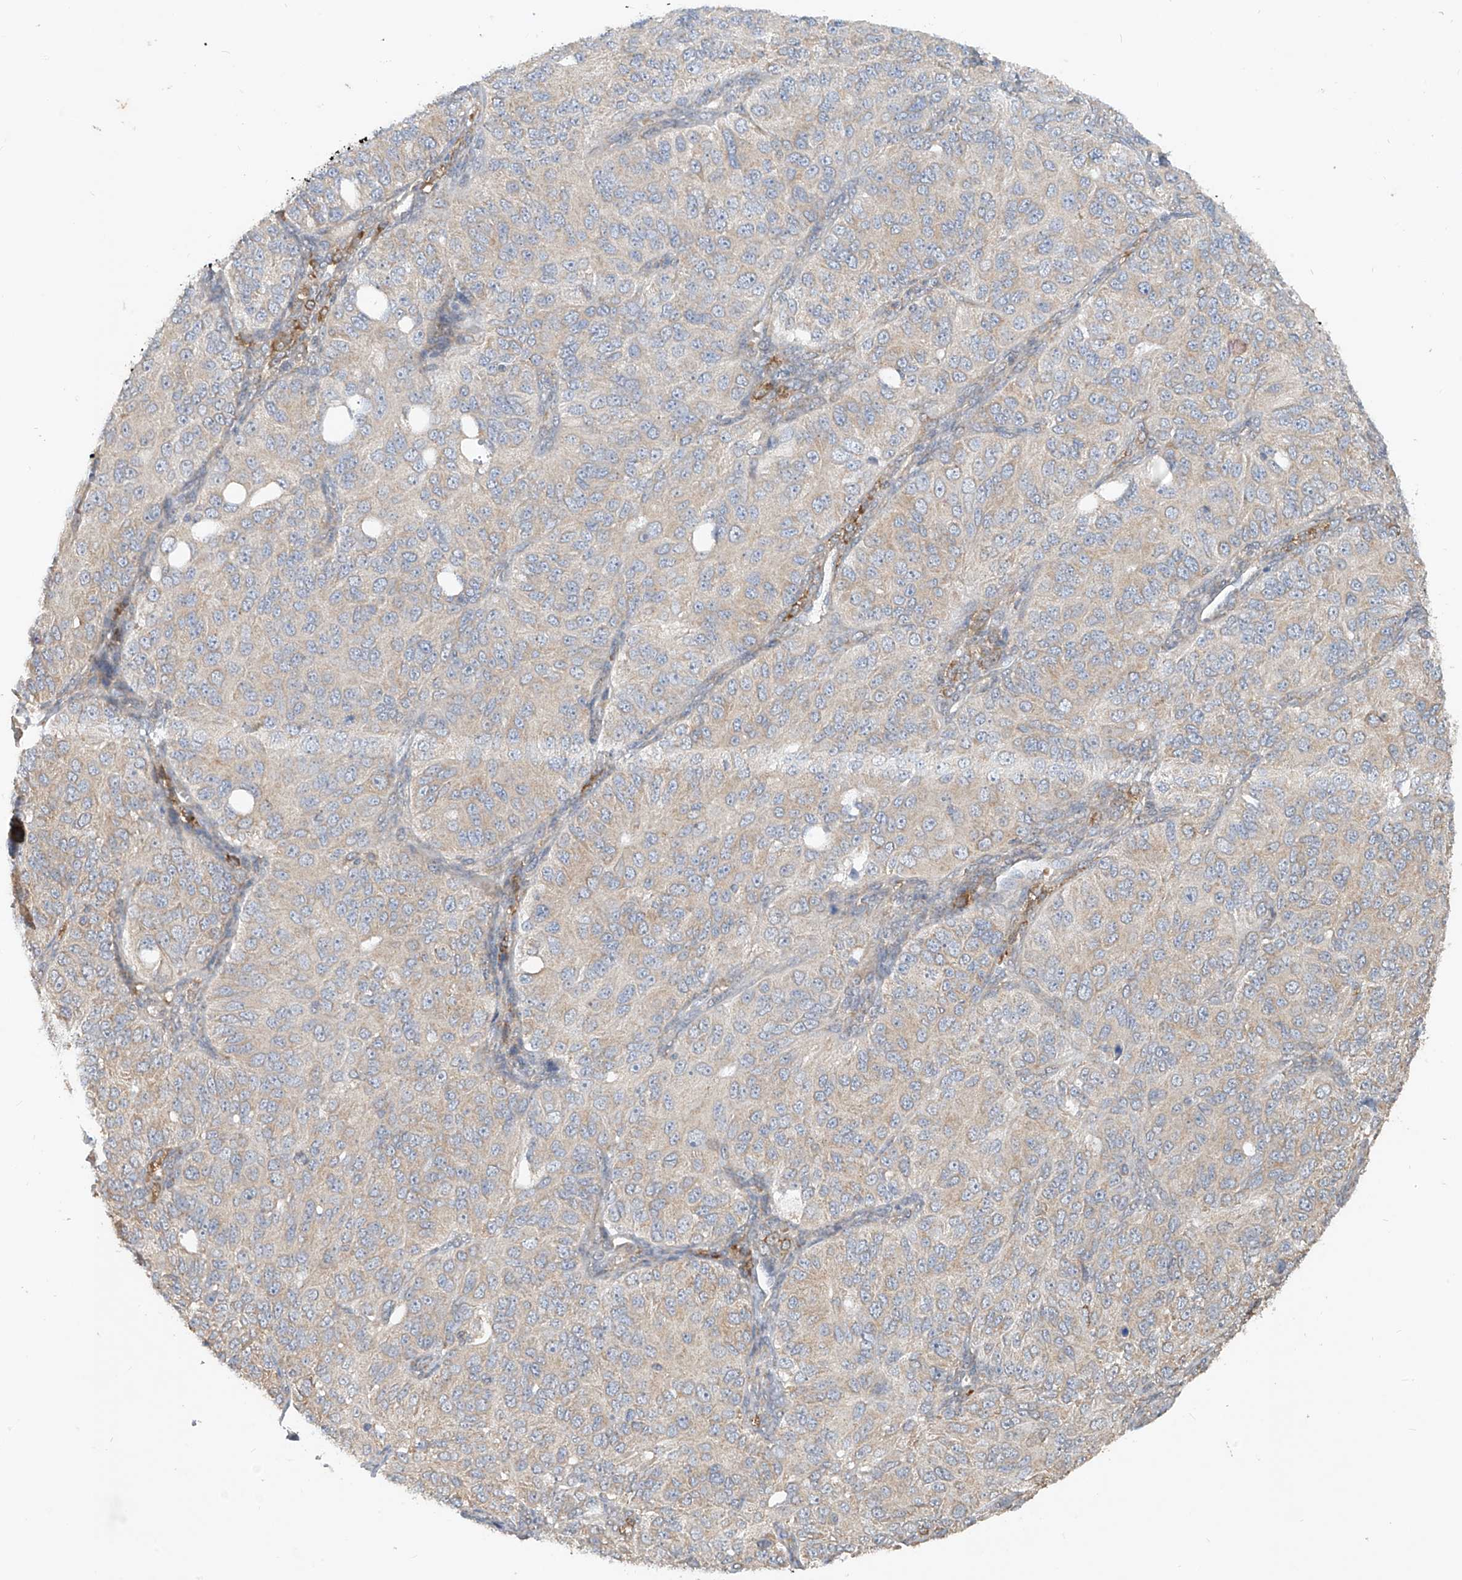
{"staining": {"intensity": "weak", "quantity": "<25%", "location": "cytoplasmic/membranous"}, "tissue": "ovarian cancer", "cell_type": "Tumor cells", "image_type": "cancer", "snomed": [{"axis": "morphology", "description": "Carcinoma, endometroid"}, {"axis": "topography", "description": "Ovary"}], "caption": "DAB immunohistochemical staining of human ovarian cancer (endometroid carcinoma) demonstrates no significant positivity in tumor cells. (Brightfield microscopy of DAB (3,3'-diaminobenzidine) immunohistochemistry (IHC) at high magnification).", "gene": "MTUS2", "patient": {"sex": "female", "age": 51}}